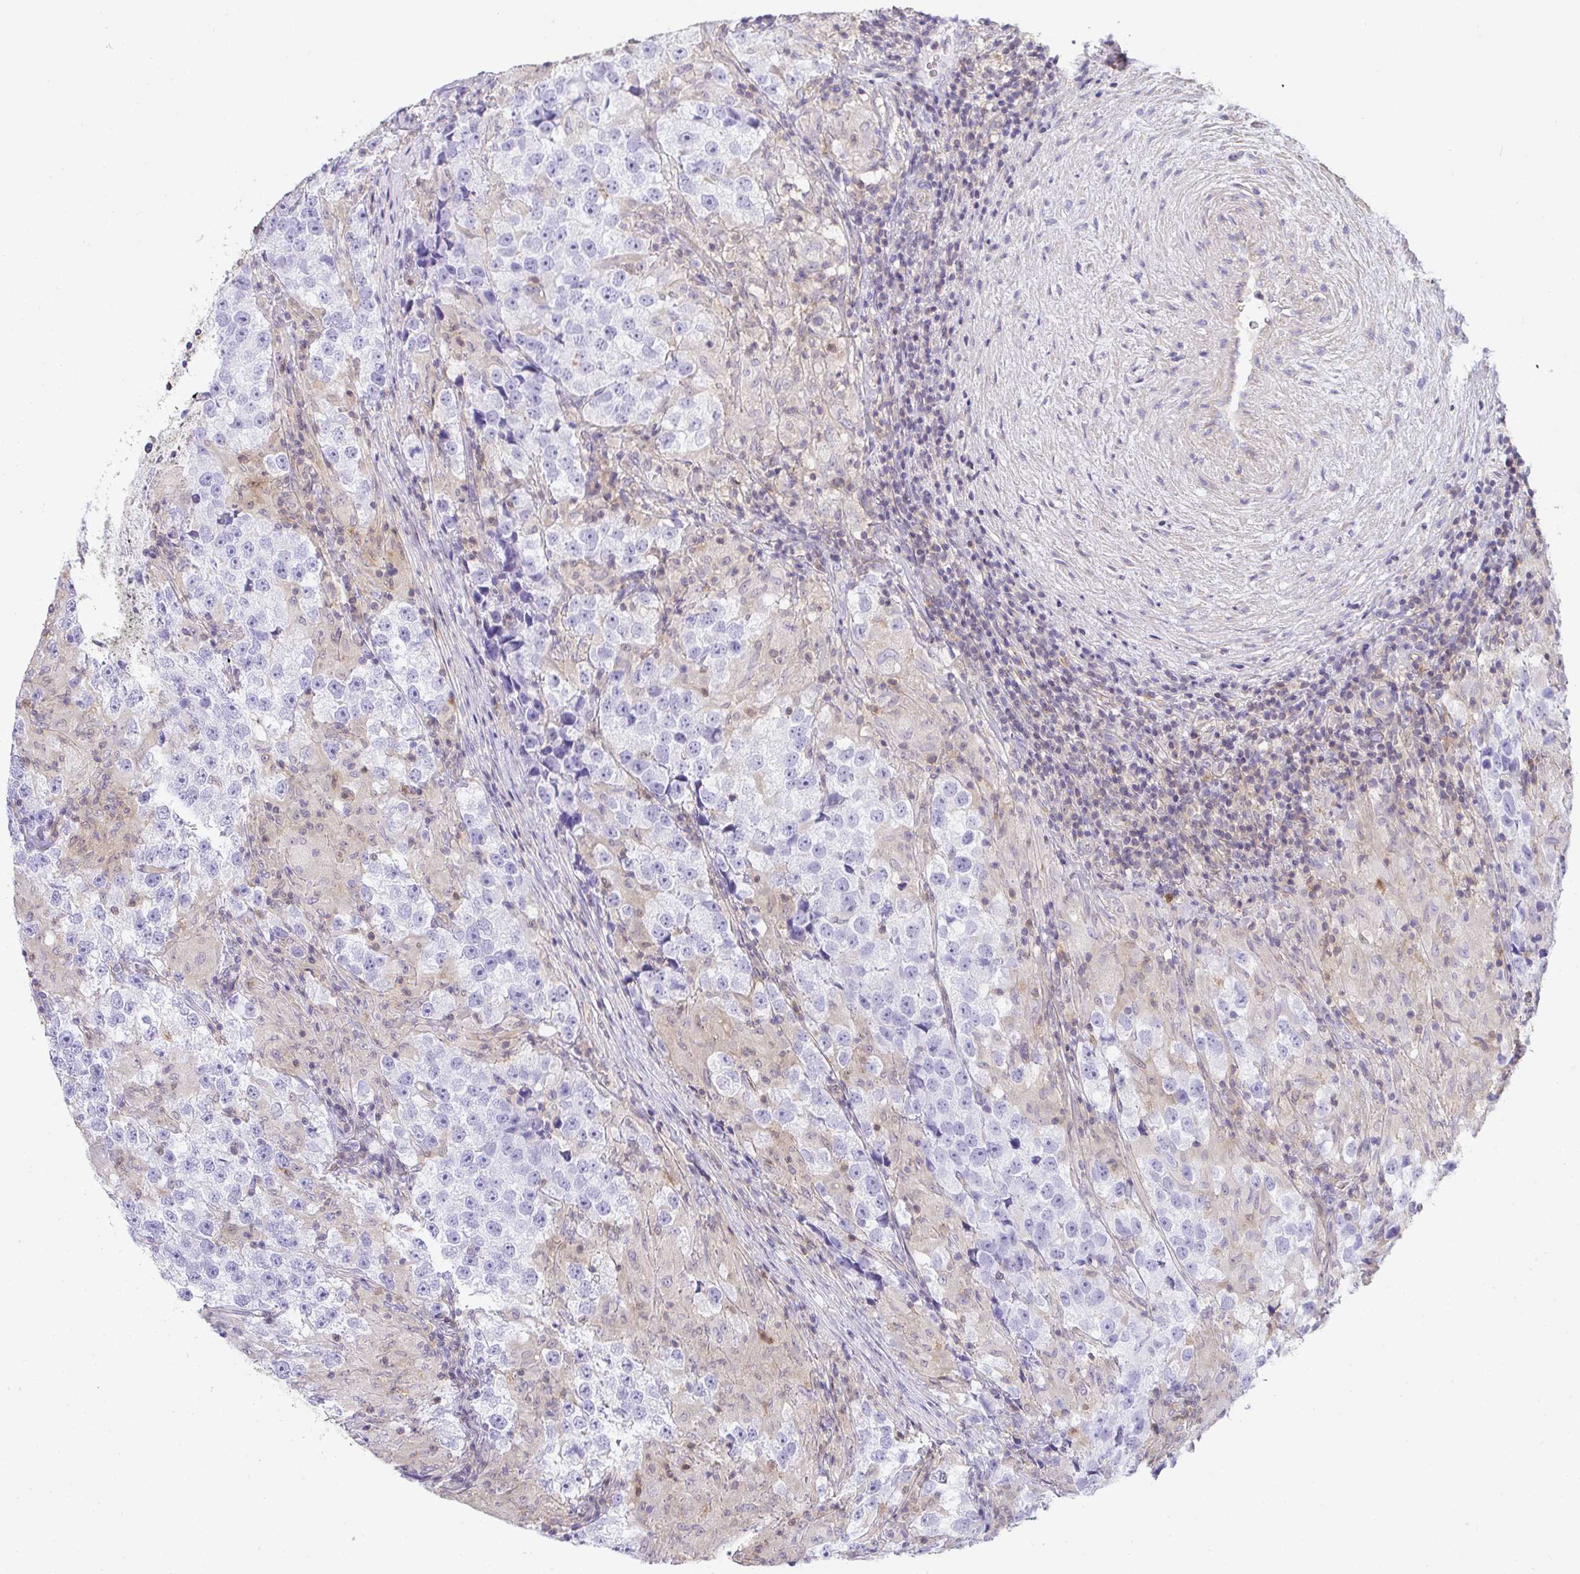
{"staining": {"intensity": "negative", "quantity": "none", "location": "none"}, "tissue": "testis cancer", "cell_type": "Tumor cells", "image_type": "cancer", "snomed": [{"axis": "morphology", "description": "Seminoma, NOS"}, {"axis": "topography", "description": "Testis"}], "caption": "Immunohistochemical staining of human testis cancer demonstrates no significant expression in tumor cells.", "gene": "TNFAIP8", "patient": {"sex": "male", "age": 46}}